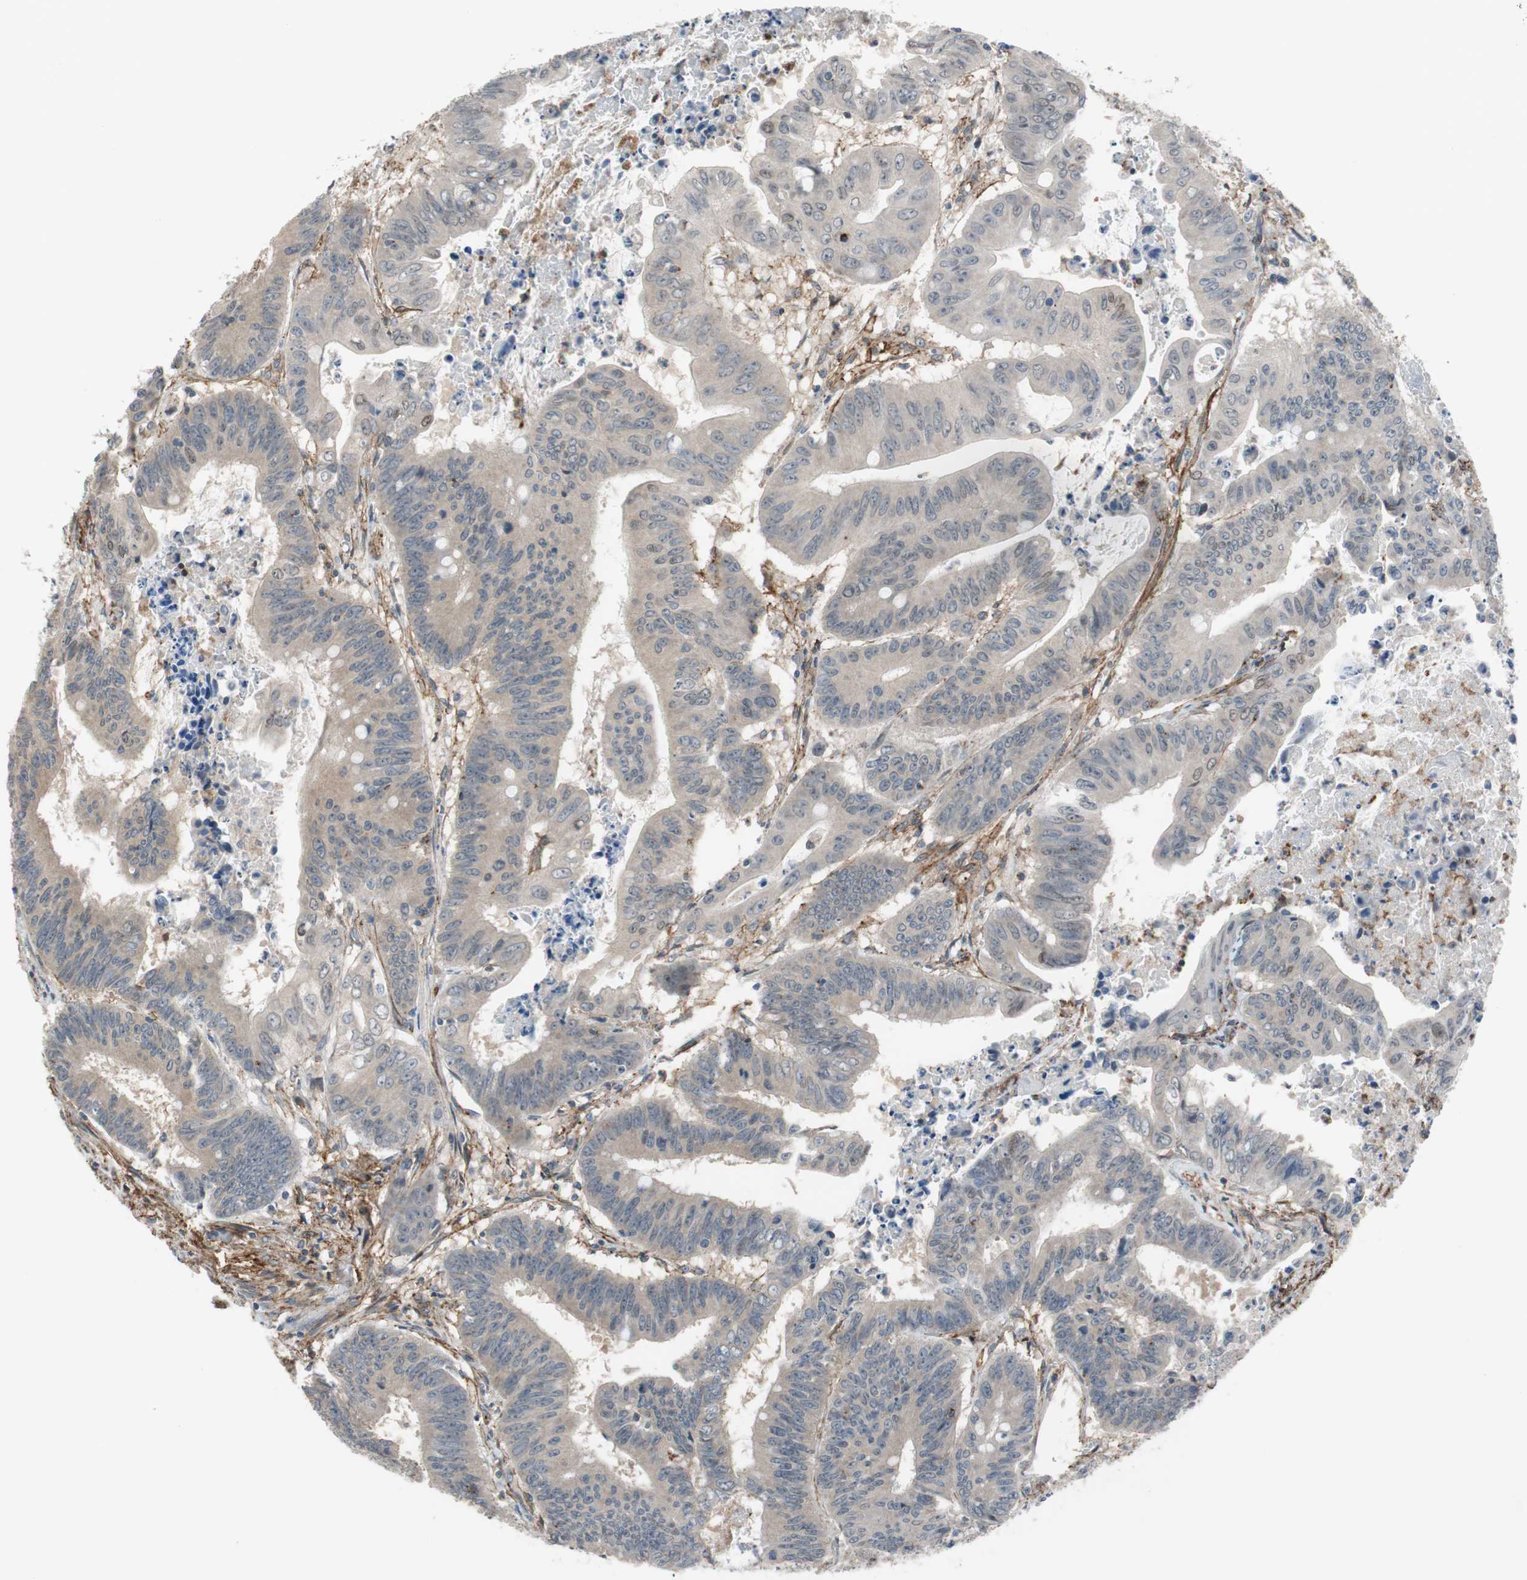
{"staining": {"intensity": "weak", "quantity": "25%-75%", "location": "cytoplasmic/membranous"}, "tissue": "colorectal cancer", "cell_type": "Tumor cells", "image_type": "cancer", "snomed": [{"axis": "morphology", "description": "Adenocarcinoma, NOS"}, {"axis": "topography", "description": "Colon"}], "caption": "This is an image of immunohistochemistry (IHC) staining of colorectal adenocarcinoma, which shows weak expression in the cytoplasmic/membranous of tumor cells.", "gene": "GRHL1", "patient": {"sex": "male", "age": 45}}